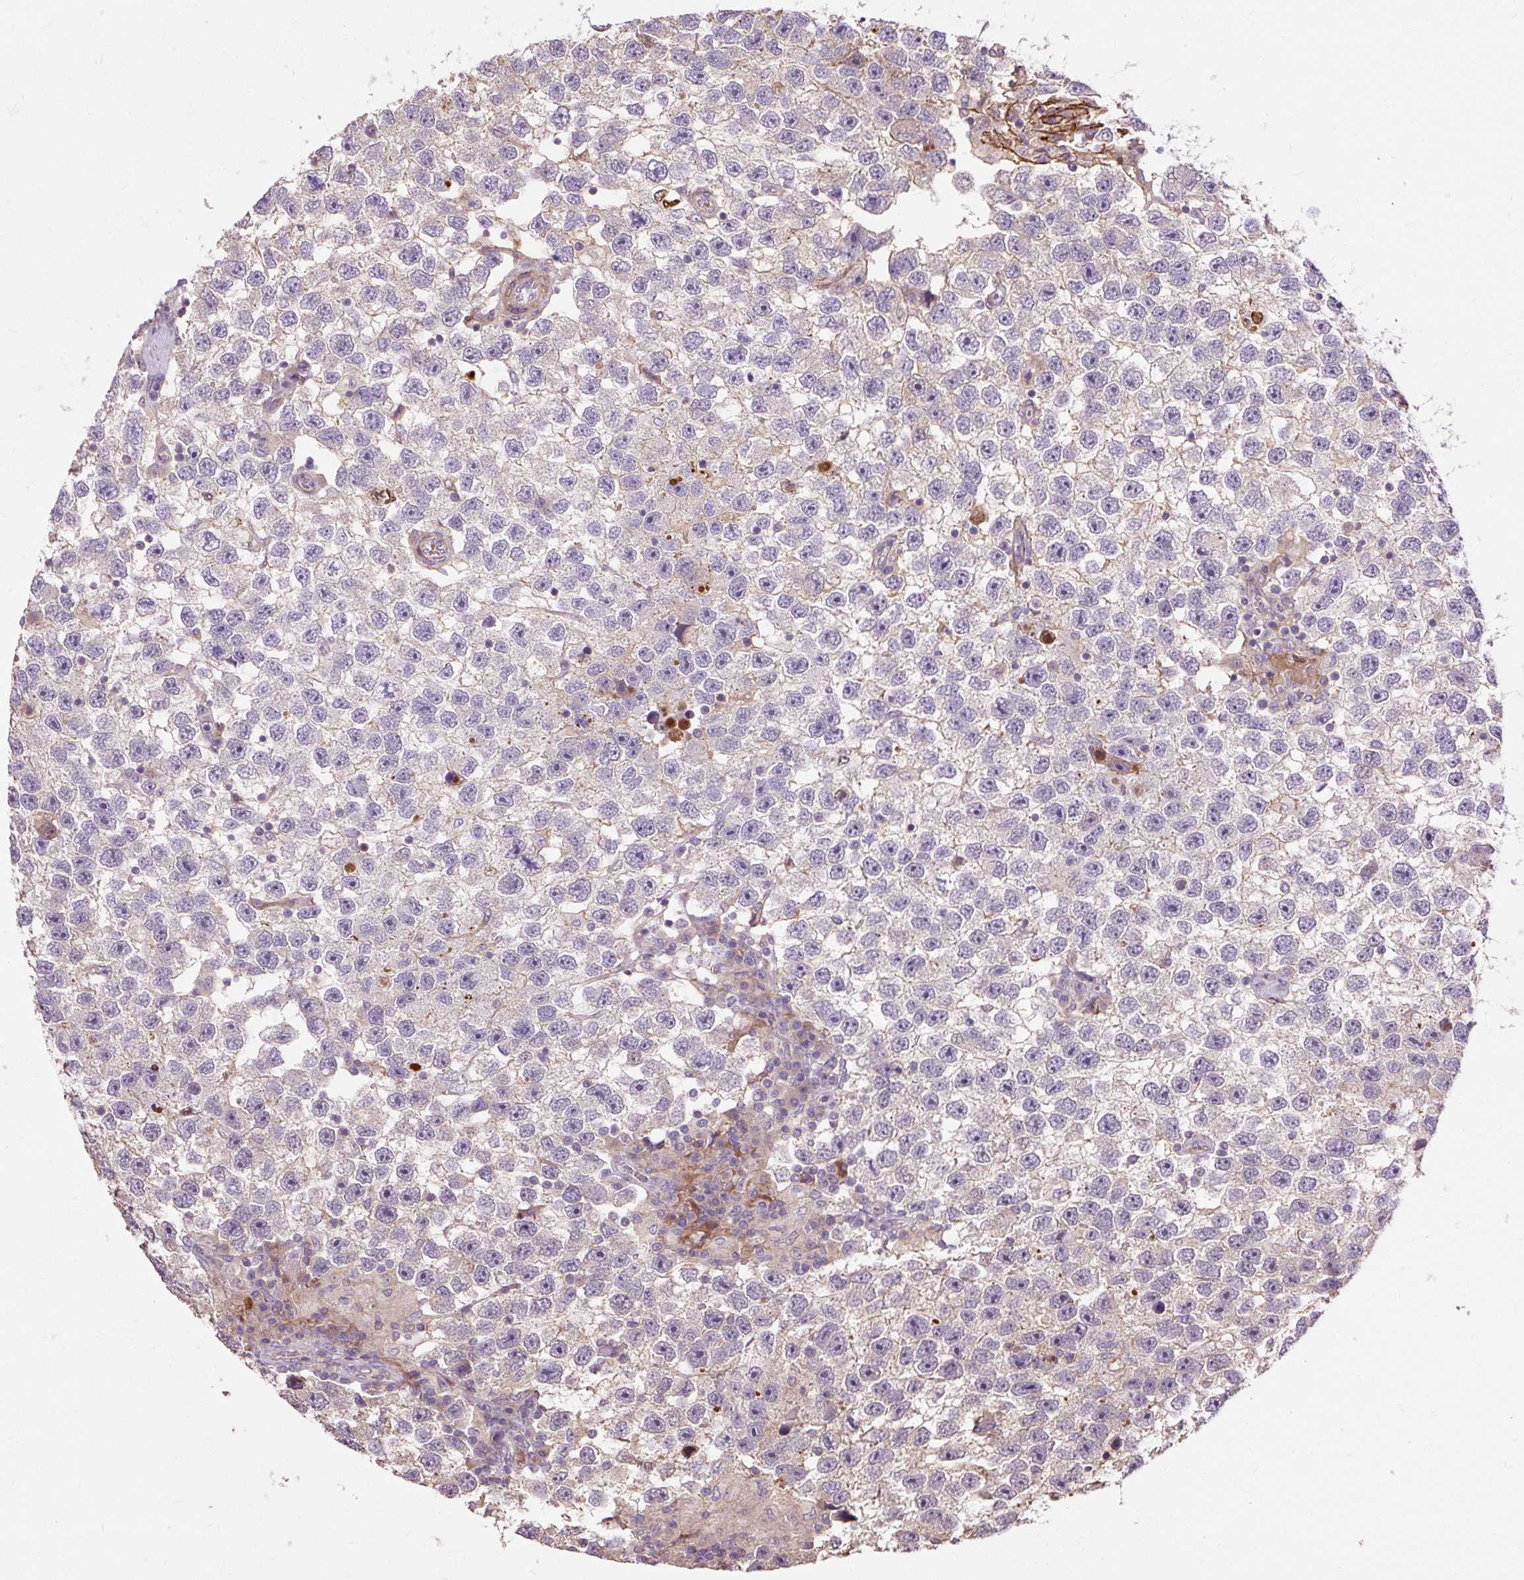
{"staining": {"intensity": "negative", "quantity": "none", "location": "none"}, "tissue": "testis cancer", "cell_type": "Tumor cells", "image_type": "cancer", "snomed": [{"axis": "morphology", "description": "Seminoma, NOS"}, {"axis": "topography", "description": "Testis"}], "caption": "DAB immunohistochemical staining of human seminoma (testis) shows no significant expression in tumor cells.", "gene": "PRIMPOL", "patient": {"sex": "male", "age": 26}}